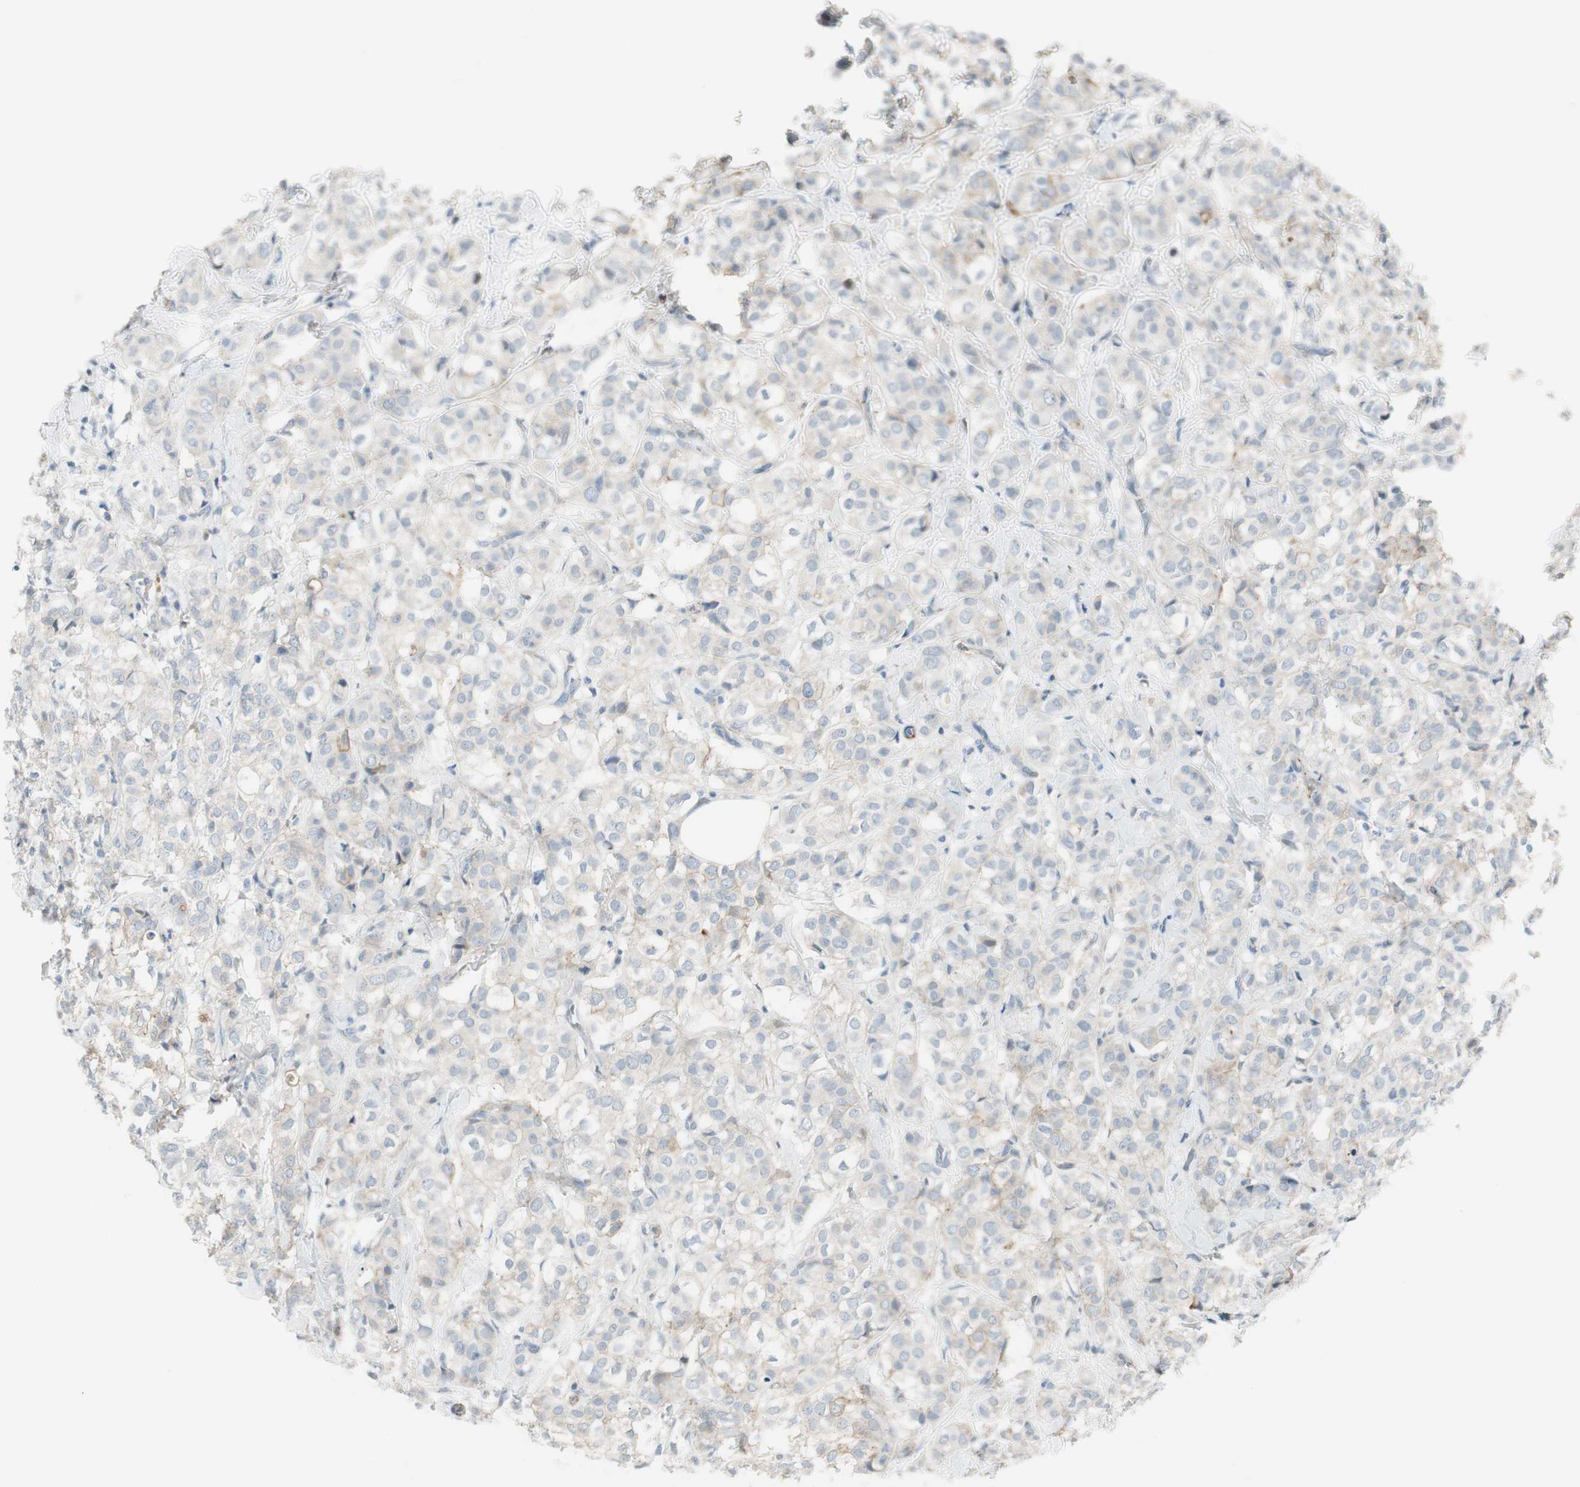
{"staining": {"intensity": "weak", "quantity": "<25%", "location": "cytoplasmic/membranous"}, "tissue": "breast cancer", "cell_type": "Tumor cells", "image_type": "cancer", "snomed": [{"axis": "morphology", "description": "Lobular carcinoma"}, {"axis": "topography", "description": "Breast"}], "caption": "DAB (3,3'-diaminobenzidine) immunohistochemical staining of lobular carcinoma (breast) reveals no significant expression in tumor cells.", "gene": "CACNA2D1", "patient": {"sex": "female", "age": 60}}